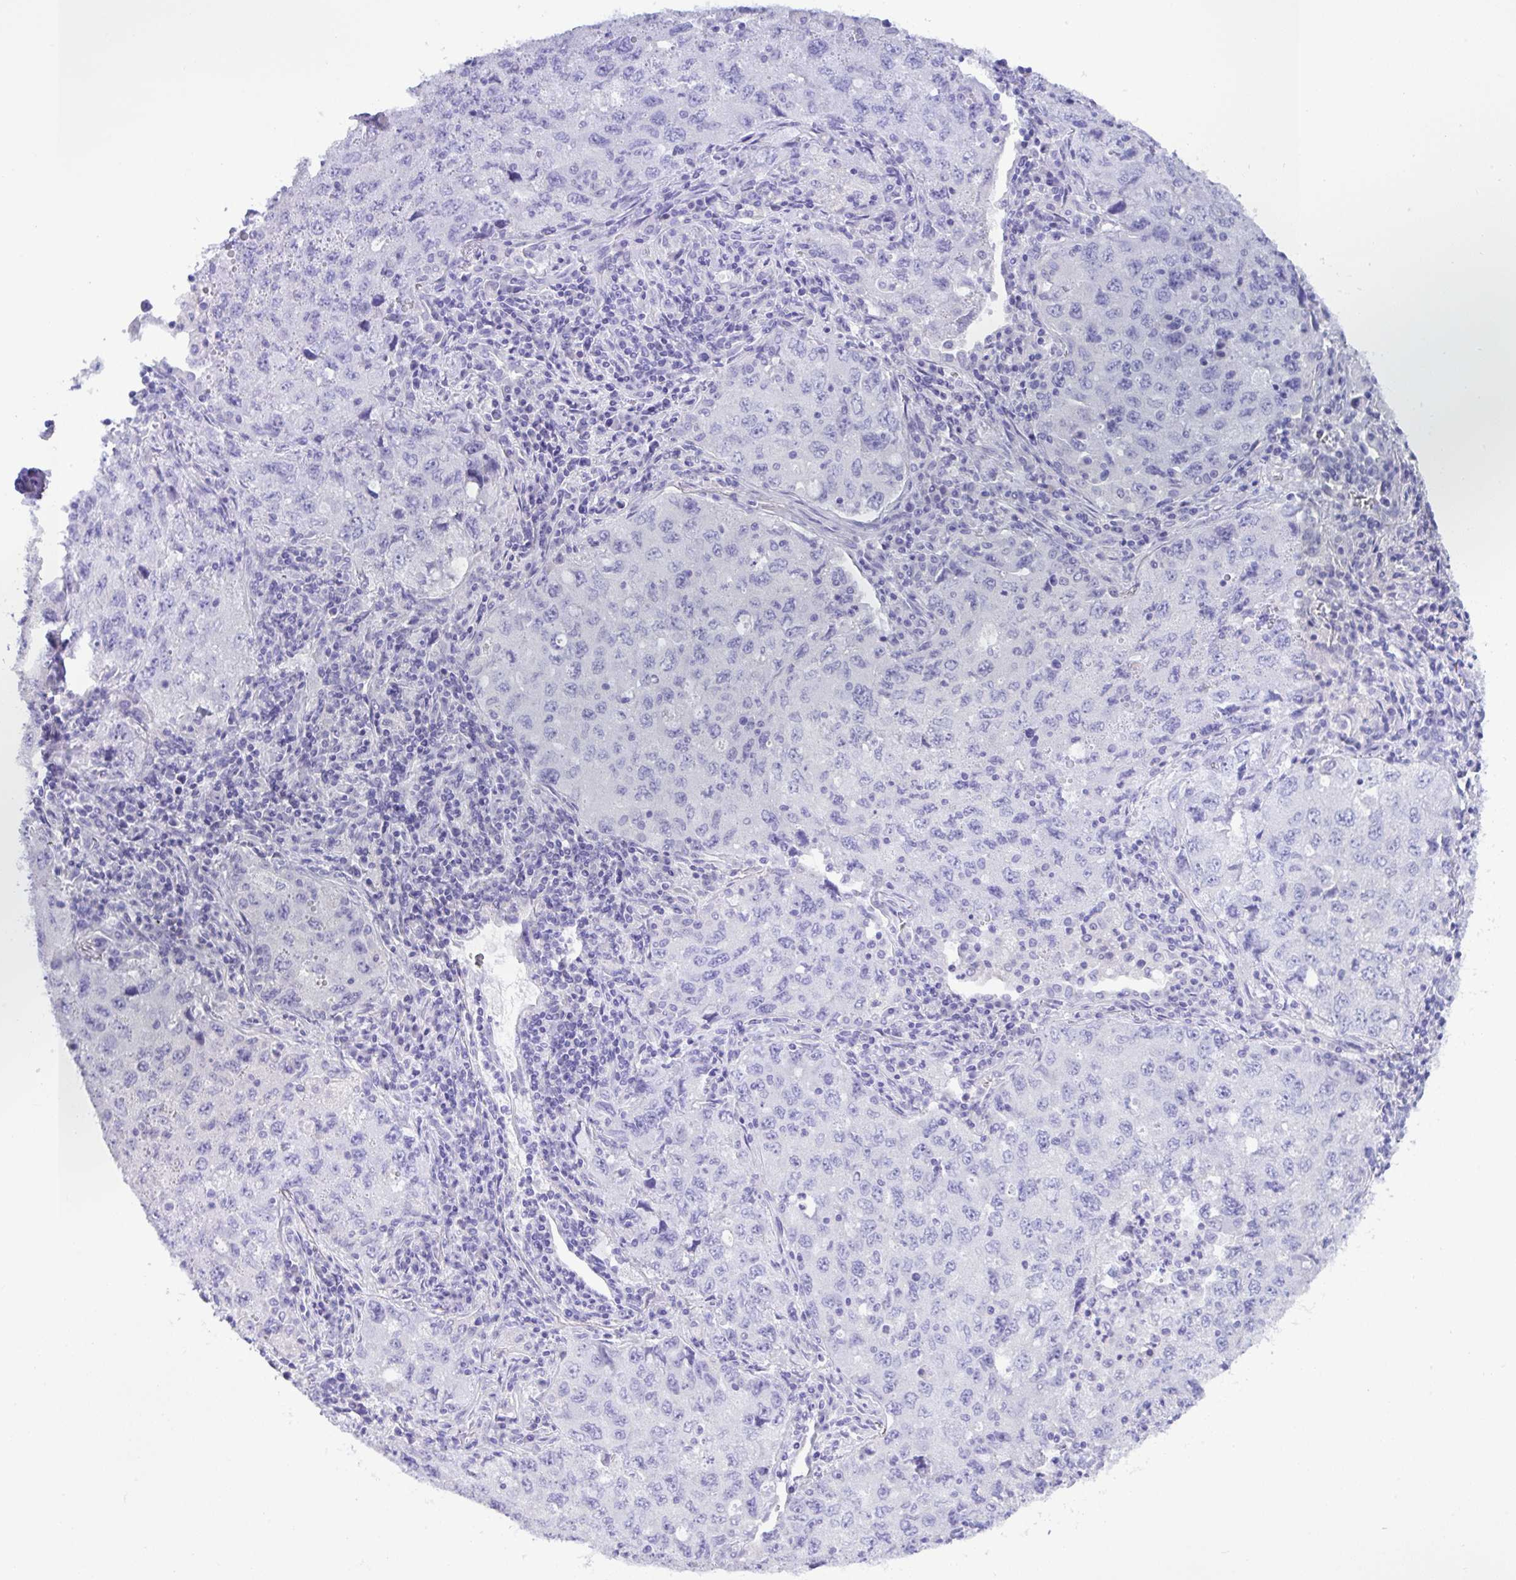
{"staining": {"intensity": "negative", "quantity": "none", "location": "none"}, "tissue": "lung cancer", "cell_type": "Tumor cells", "image_type": "cancer", "snomed": [{"axis": "morphology", "description": "Adenocarcinoma, NOS"}, {"axis": "topography", "description": "Lung"}], "caption": "Tumor cells are negative for protein expression in human lung cancer (adenocarcinoma).", "gene": "MED11", "patient": {"sex": "female", "age": 57}}